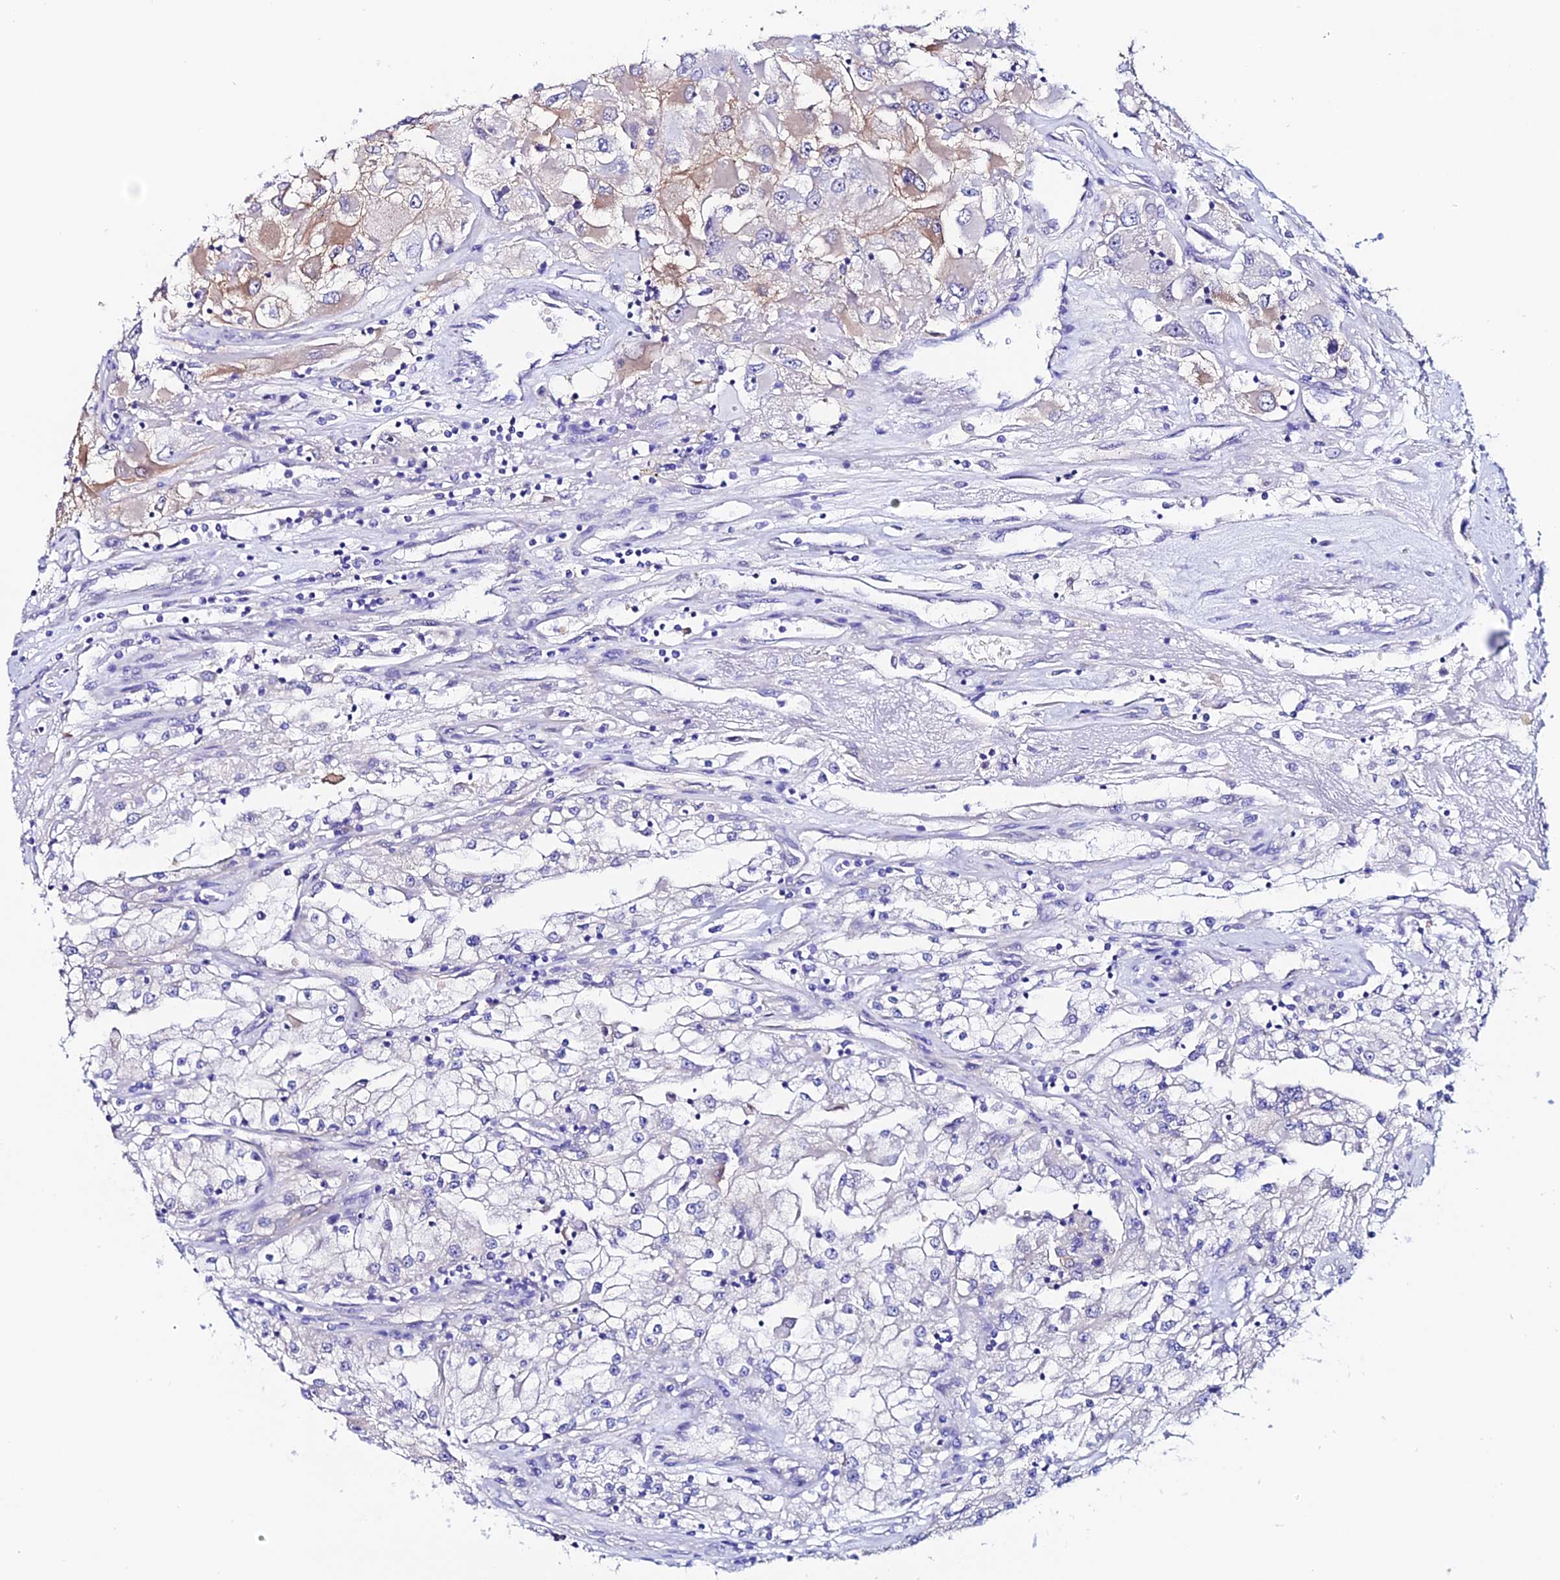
{"staining": {"intensity": "moderate", "quantity": "<25%", "location": "cytoplasmic/membranous"}, "tissue": "renal cancer", "cell_type": "Tumor cells", "image_type": "cancer", "snomed": [{"axis": "morphology", "description": "Adenocarcinoma, NOS"}, {"axis": "topography", "description": "Kidney"}], "caption": "Immunohistochemistry (IHC) micrograph of neoplastic tissue: adenocarcinoma (renal) stained using immunohistochemistry (IHC) exhibits low levels of moderate protein expression localized specifically in the cytoplasmic/membranous of tumor cells, appearing as a cytoplasmic/membranous brown color.", "gene": "FZD8", "patient": {"sex": "female", "age": 52}}